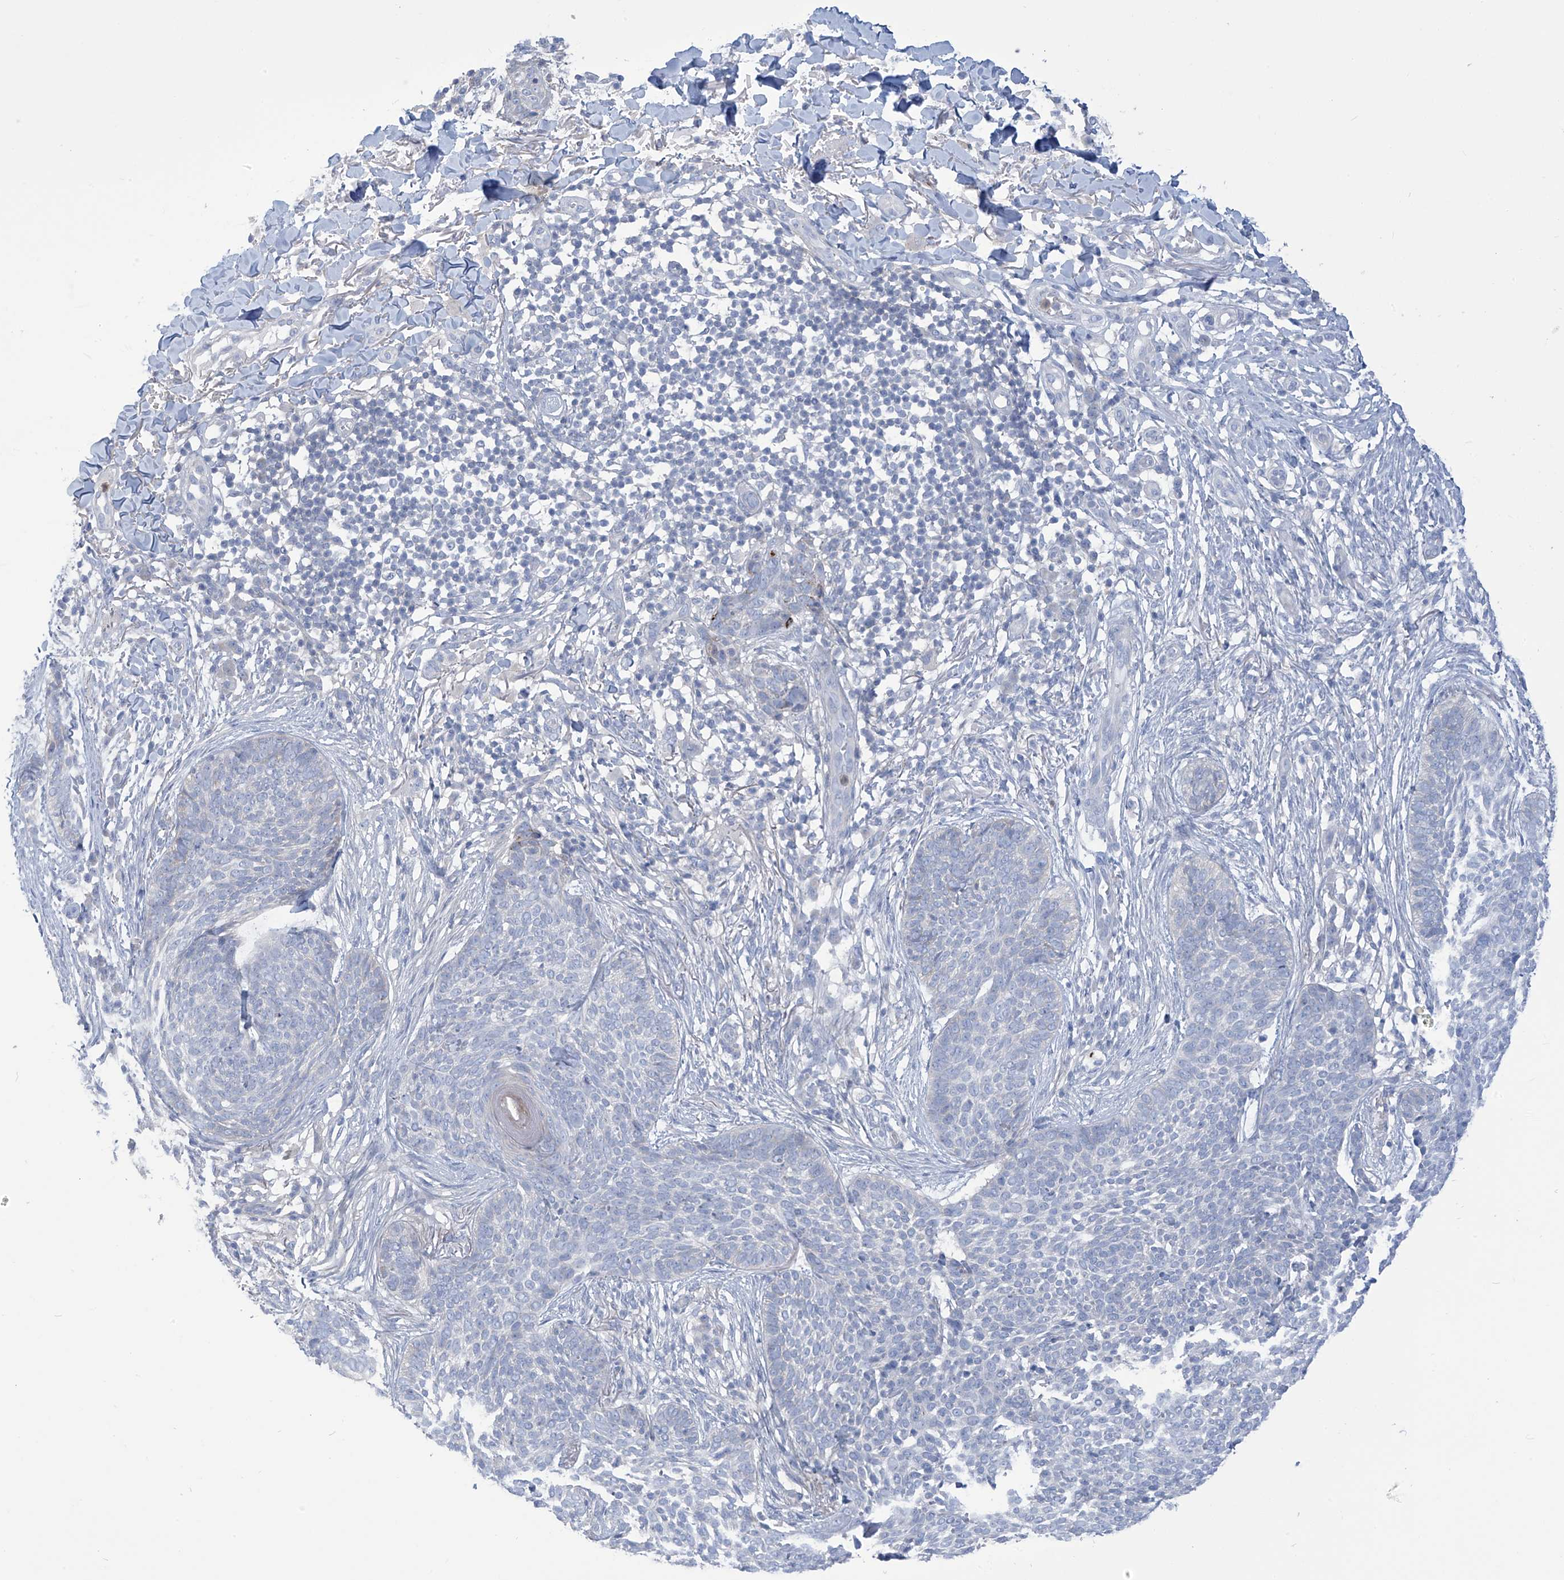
{"staining": {"intensity": "negative", "quantity": "none", "location": "none"}, "tissue": "skin cancer", "cell_type": "Tumor cells", "image_type": "cancer", "snomed": [{"axis": "morphology", "description": "Basal cell carcinoma"}, {"axis": "topography", "description": "Skin"}], "caption": "IHC photomicrograph of neoplastic tissue: skin cancer (basal cell carcinoma) stained with DAB (3,3'-diaminobenzidine) displays no significant protein staining in tumor cells.", "gene": "FABP2", "patient": {"sex": "female", "age": 64}}